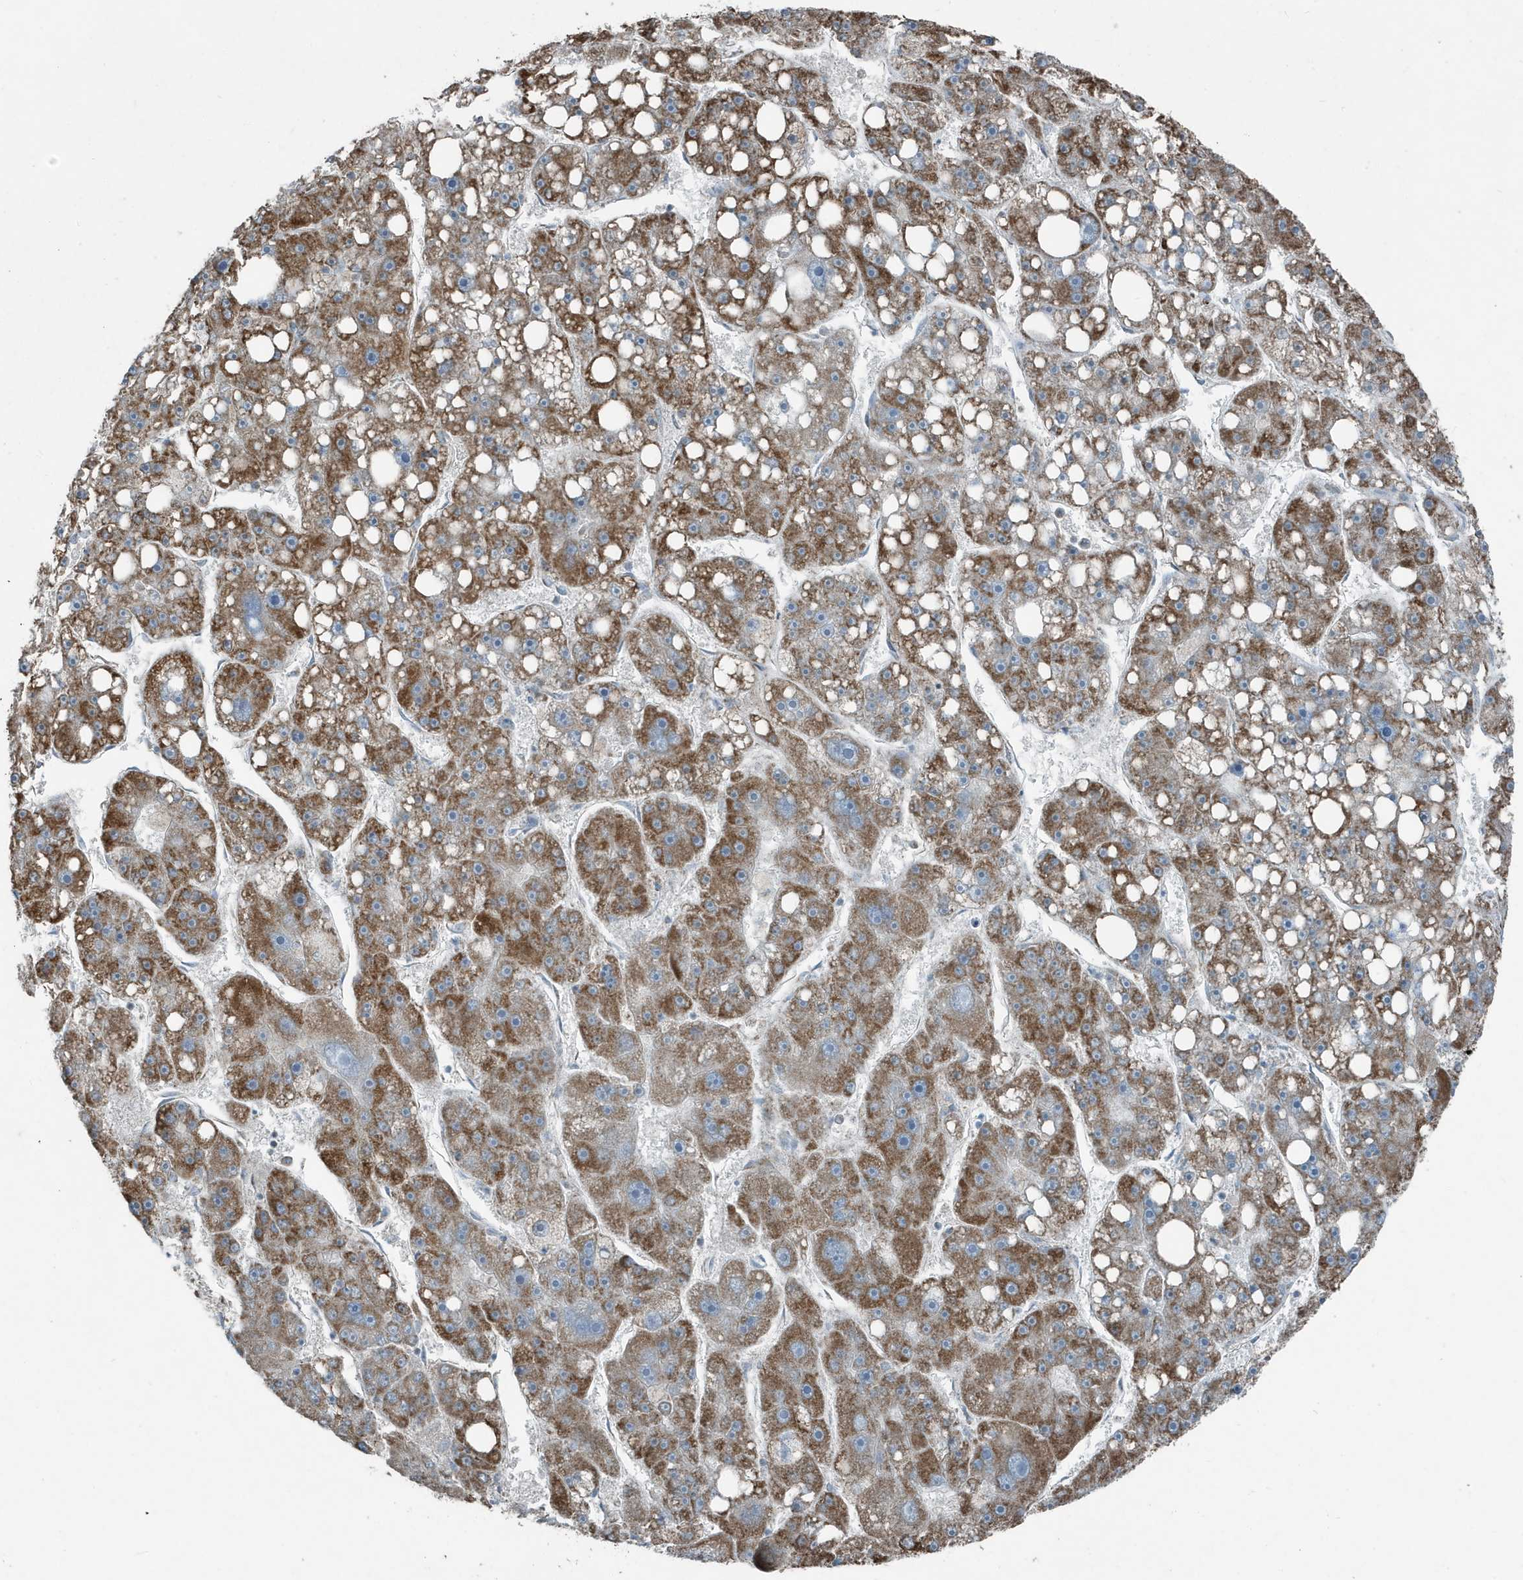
{"staining": {"intensity": "moderate", "quantity": ">75%", "location": "cytoplasmic/membranous"}, "tissue": "liver cancer", "cell_type": "Tumor cells", "image_type": "cancer", "snomed": [{"axis": "morphology", "description": "Carcinoma, Hepatocellular, NOS"}, {"axis": "topography", "description": "Liver"}], "caption": "Human liver cancer stained with a brown dye shows moderate cytoplasmic/membranous positive staining in approximately >75% of tumor cells.", "gene": "MT-CYB", "patient": {"sex": "female", "age": 61}}